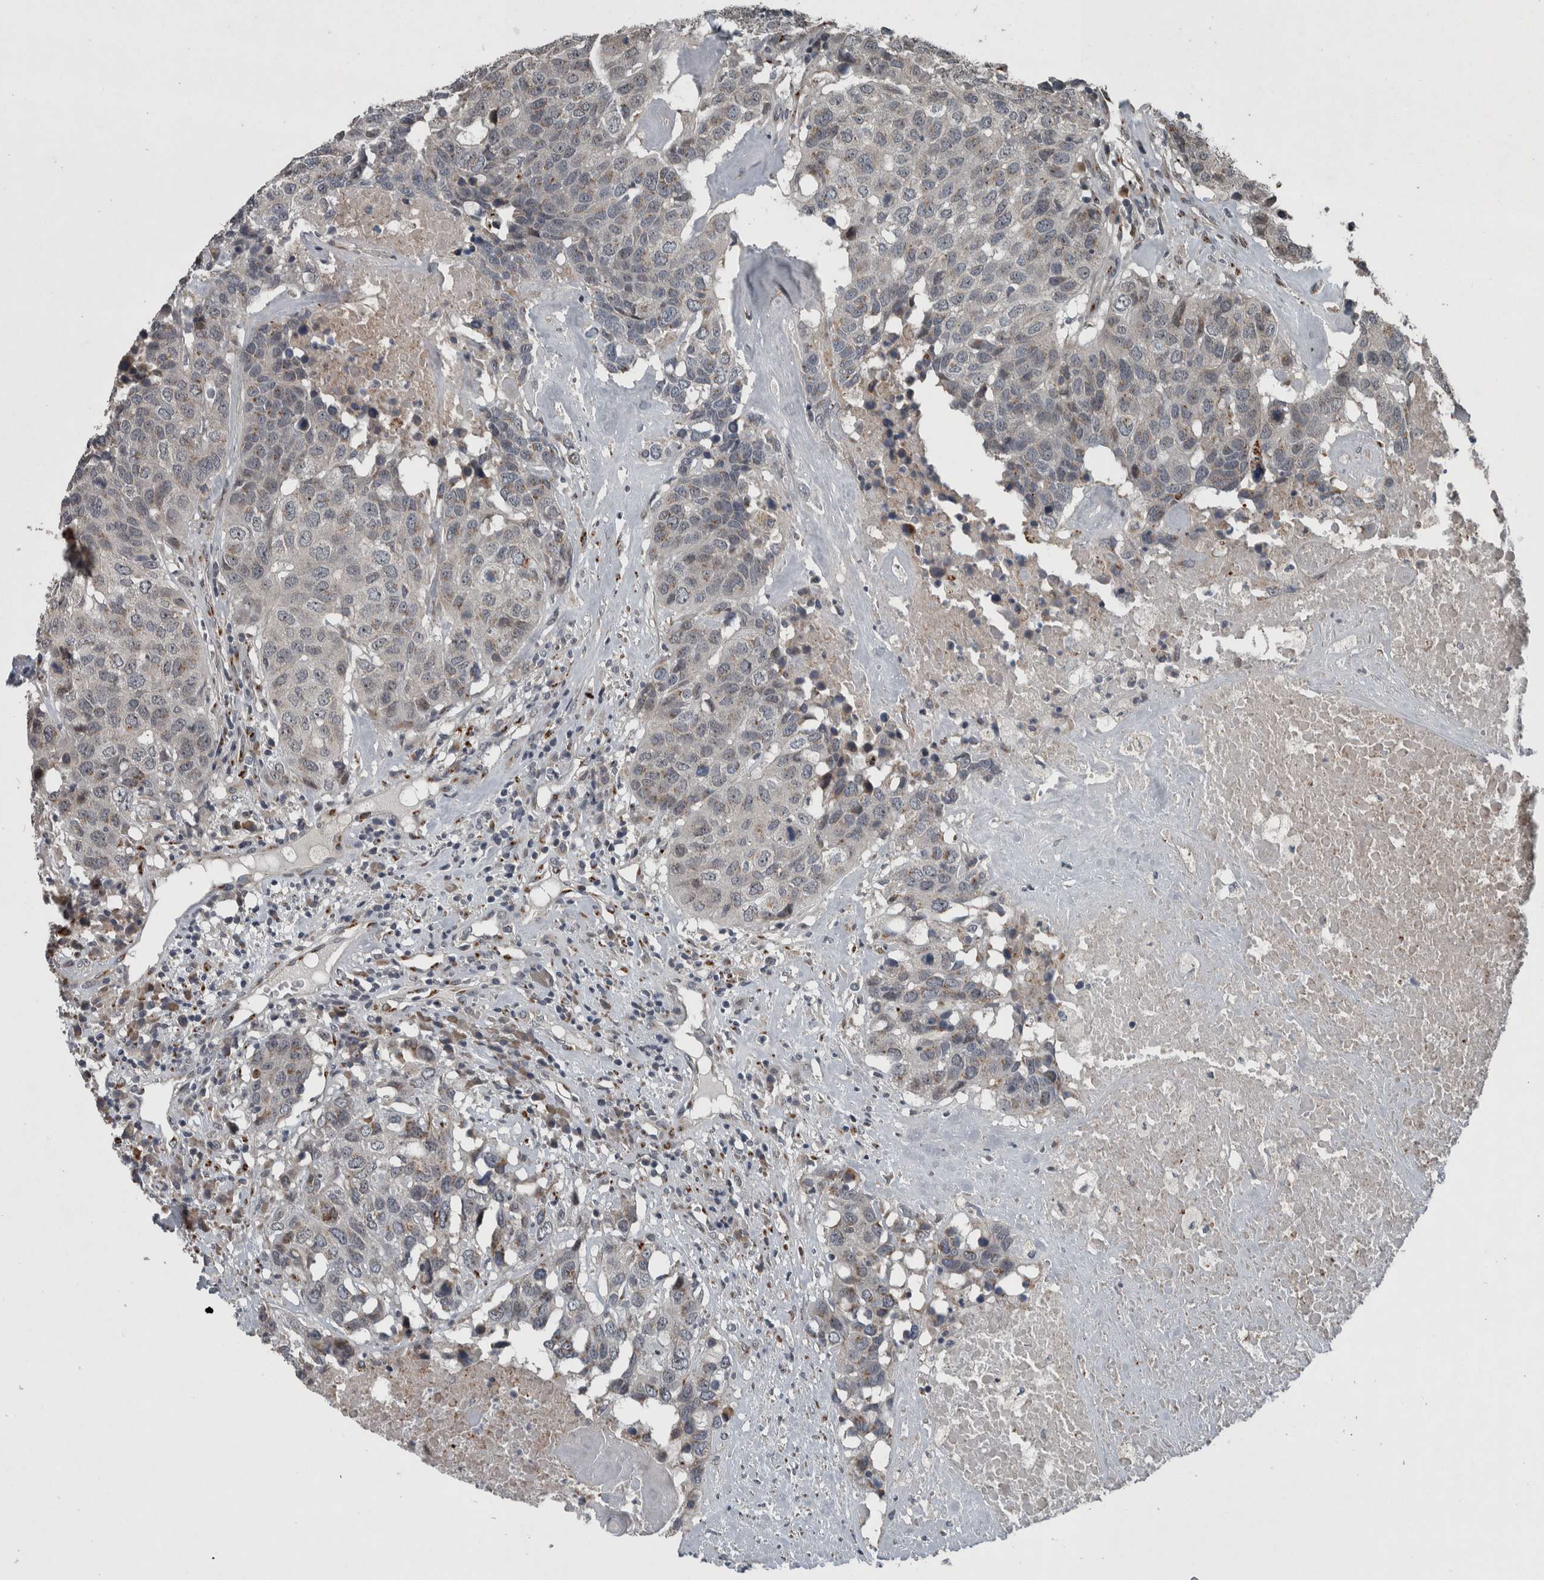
{"staining": {"intensity": "weak", "quantity": "<25%", "location": "cytoplasmic/membranous"}, "tissue": "head and neck cancer", "cell_type": "Tumor cells", "image_type": "cancer", "snomed": [{"axis": "morphology", "description": "Squamous cell carcinoma, NOS"}, {"axis": "topography", "description": "Head-Neck"}], "caption": "DAB immunohistochemical staining of squamous cell carcinoma (head and neck) demonstrates no significant positivity in tumor cells.", "gene": "ZNF345", "patient": {"sex": "male", "age": 66}}